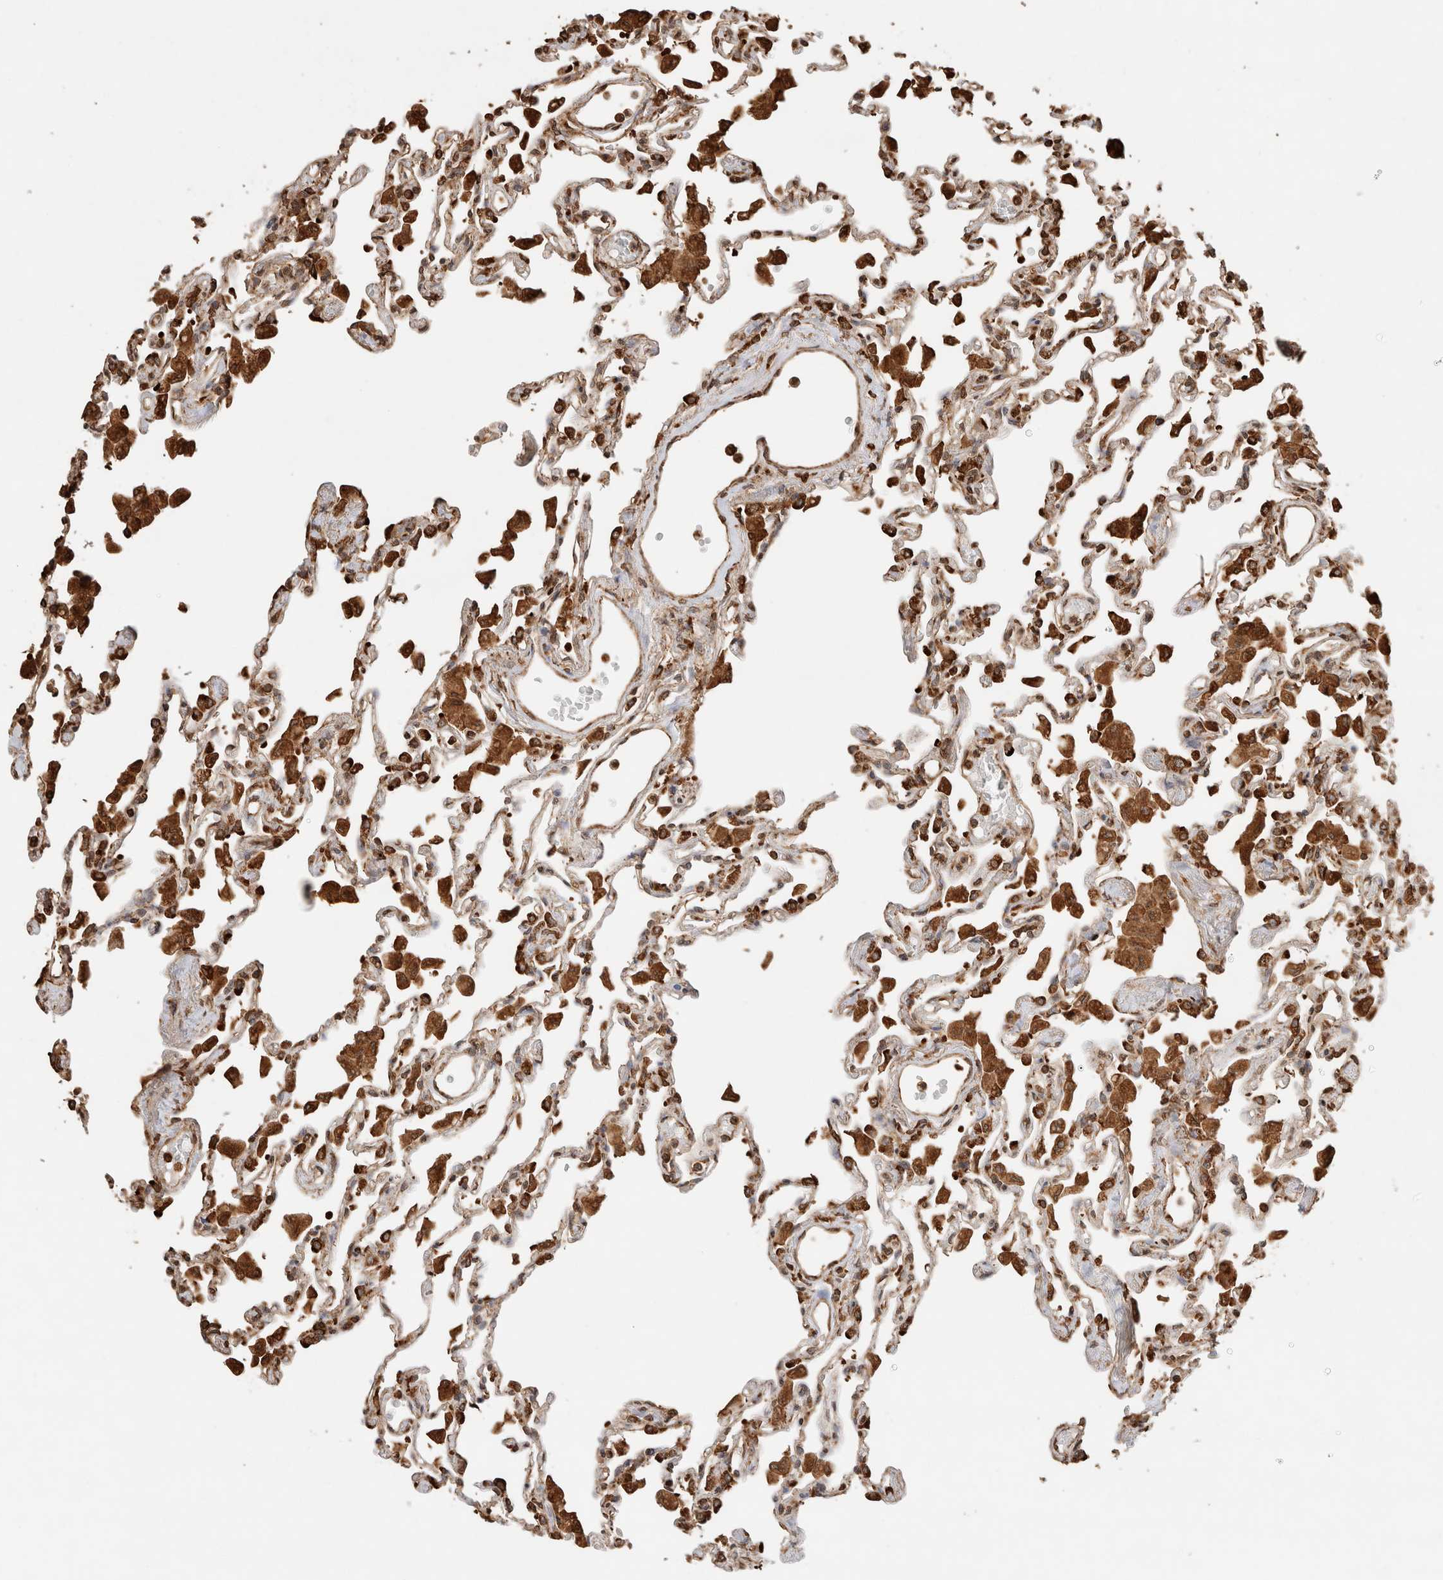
{"staining": {"intensity": "moderate", "quantity": "25%-75%", "location": "cytoplasmic/membranous"}, "tissue": "lung", "cell_type": "Alveolar cells", "image_type": "normal", "snomed": [{"axis": "morphology", "description": "Normal tissue, NOS"}, {"axis": "topography", "description": "Bronchus"}, {"axis": "topography", "description": "Lung"}], "caption": "This is a photomicrograph of IHC staining of unremarkable lung, which shows moderate positivity in the cytoplasmic/membranous of alveolar cells.", "gene": "ERAP1", "patient": {"sex": "female", "age": 49}}